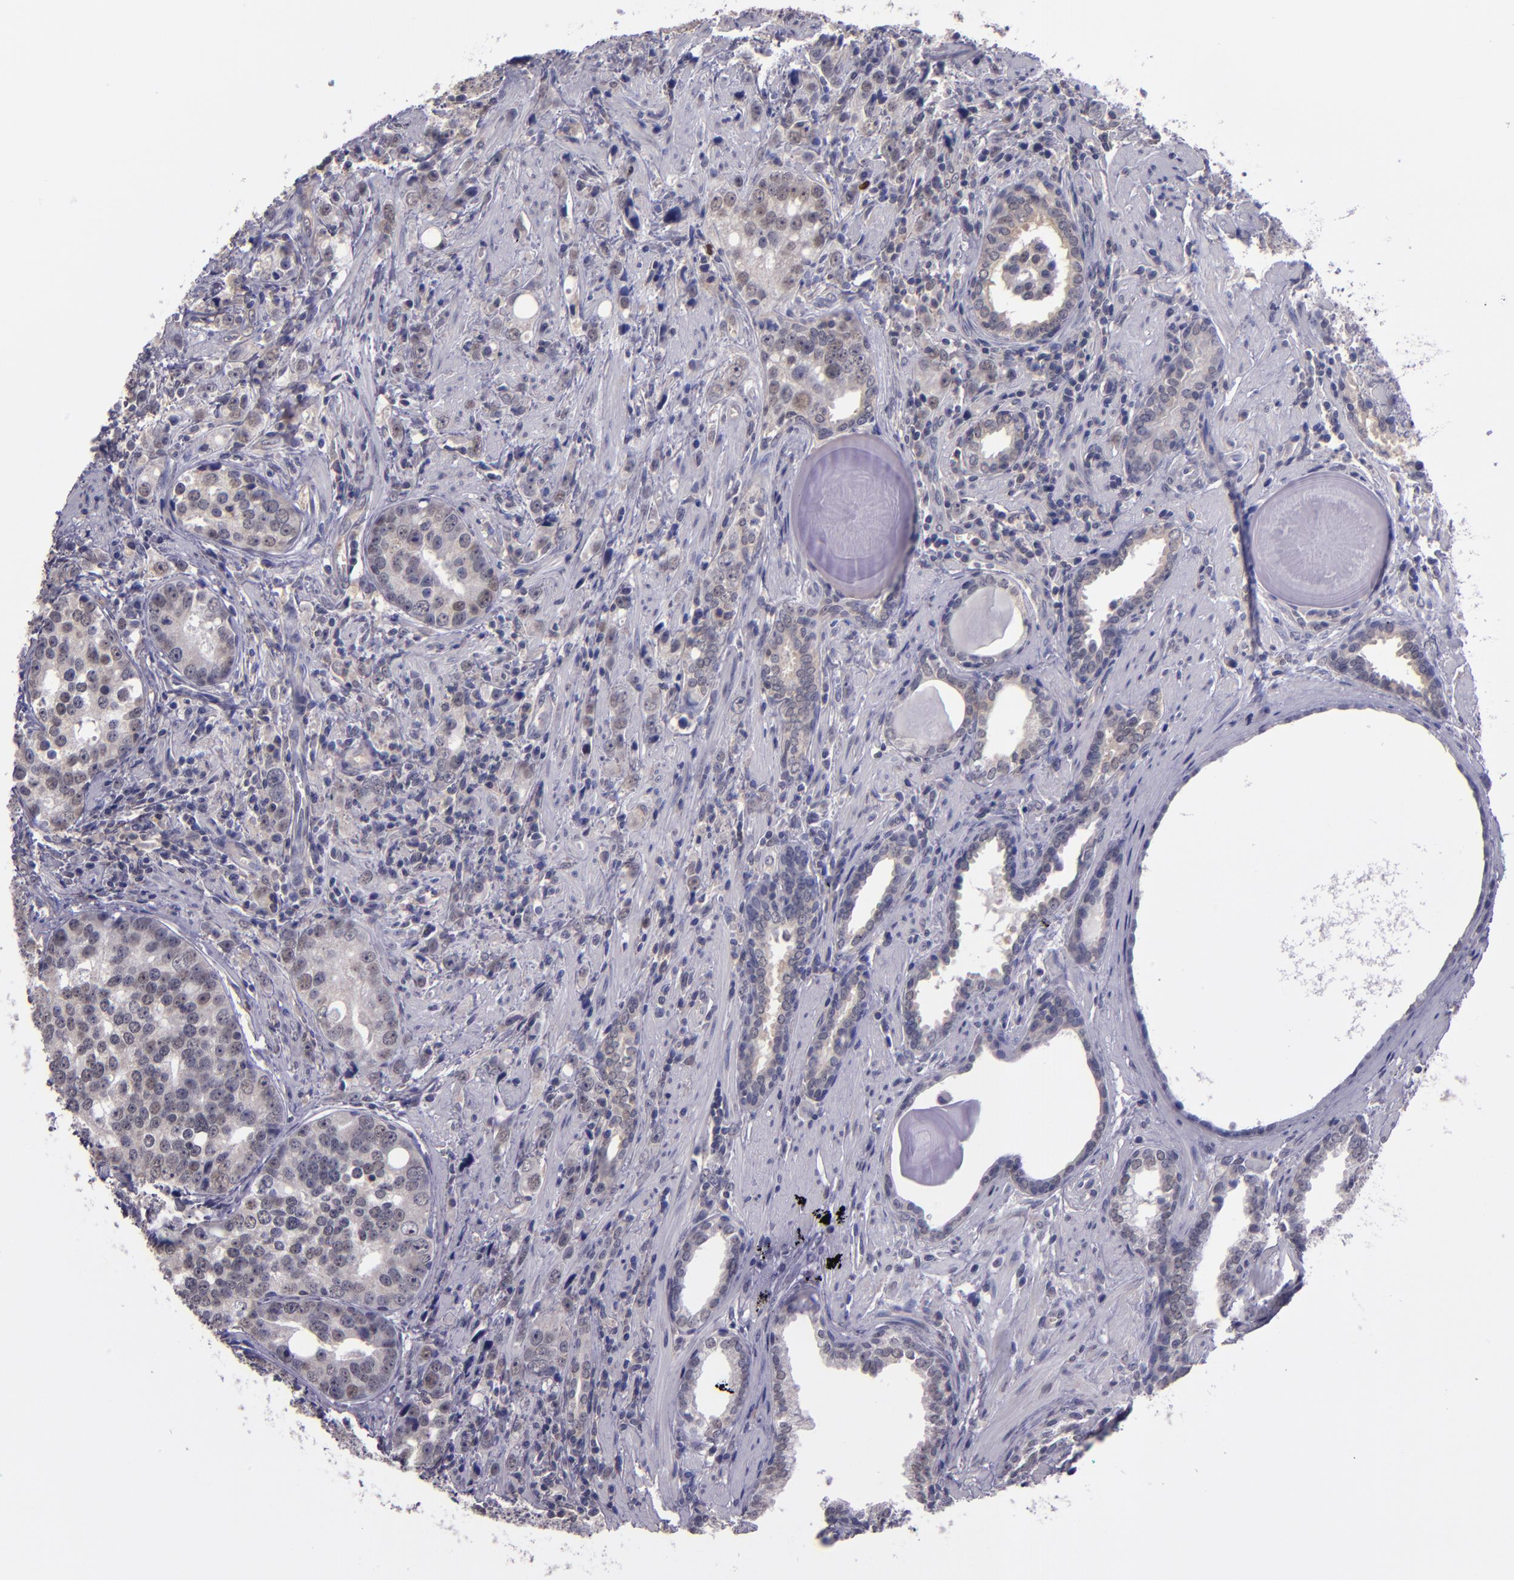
{"staining": {"intensity": "weak", "quantity": "<25%", "location": "cytoplasmic/membranous"}, "tissue": "prostate cancer", "cell_type": "Tumor cells", "image_type": "cancer", "snomed": [{"axis": "morphology", "description": "Adenocarcinoma, High grade"}, {"axis": "topography", "description": "Prostate"}], "caption": "Tumor cells show no significant protein staining in prostate cancer.", "gene": "CEBPE", "patient": {"sex": "male", "age": 71}}